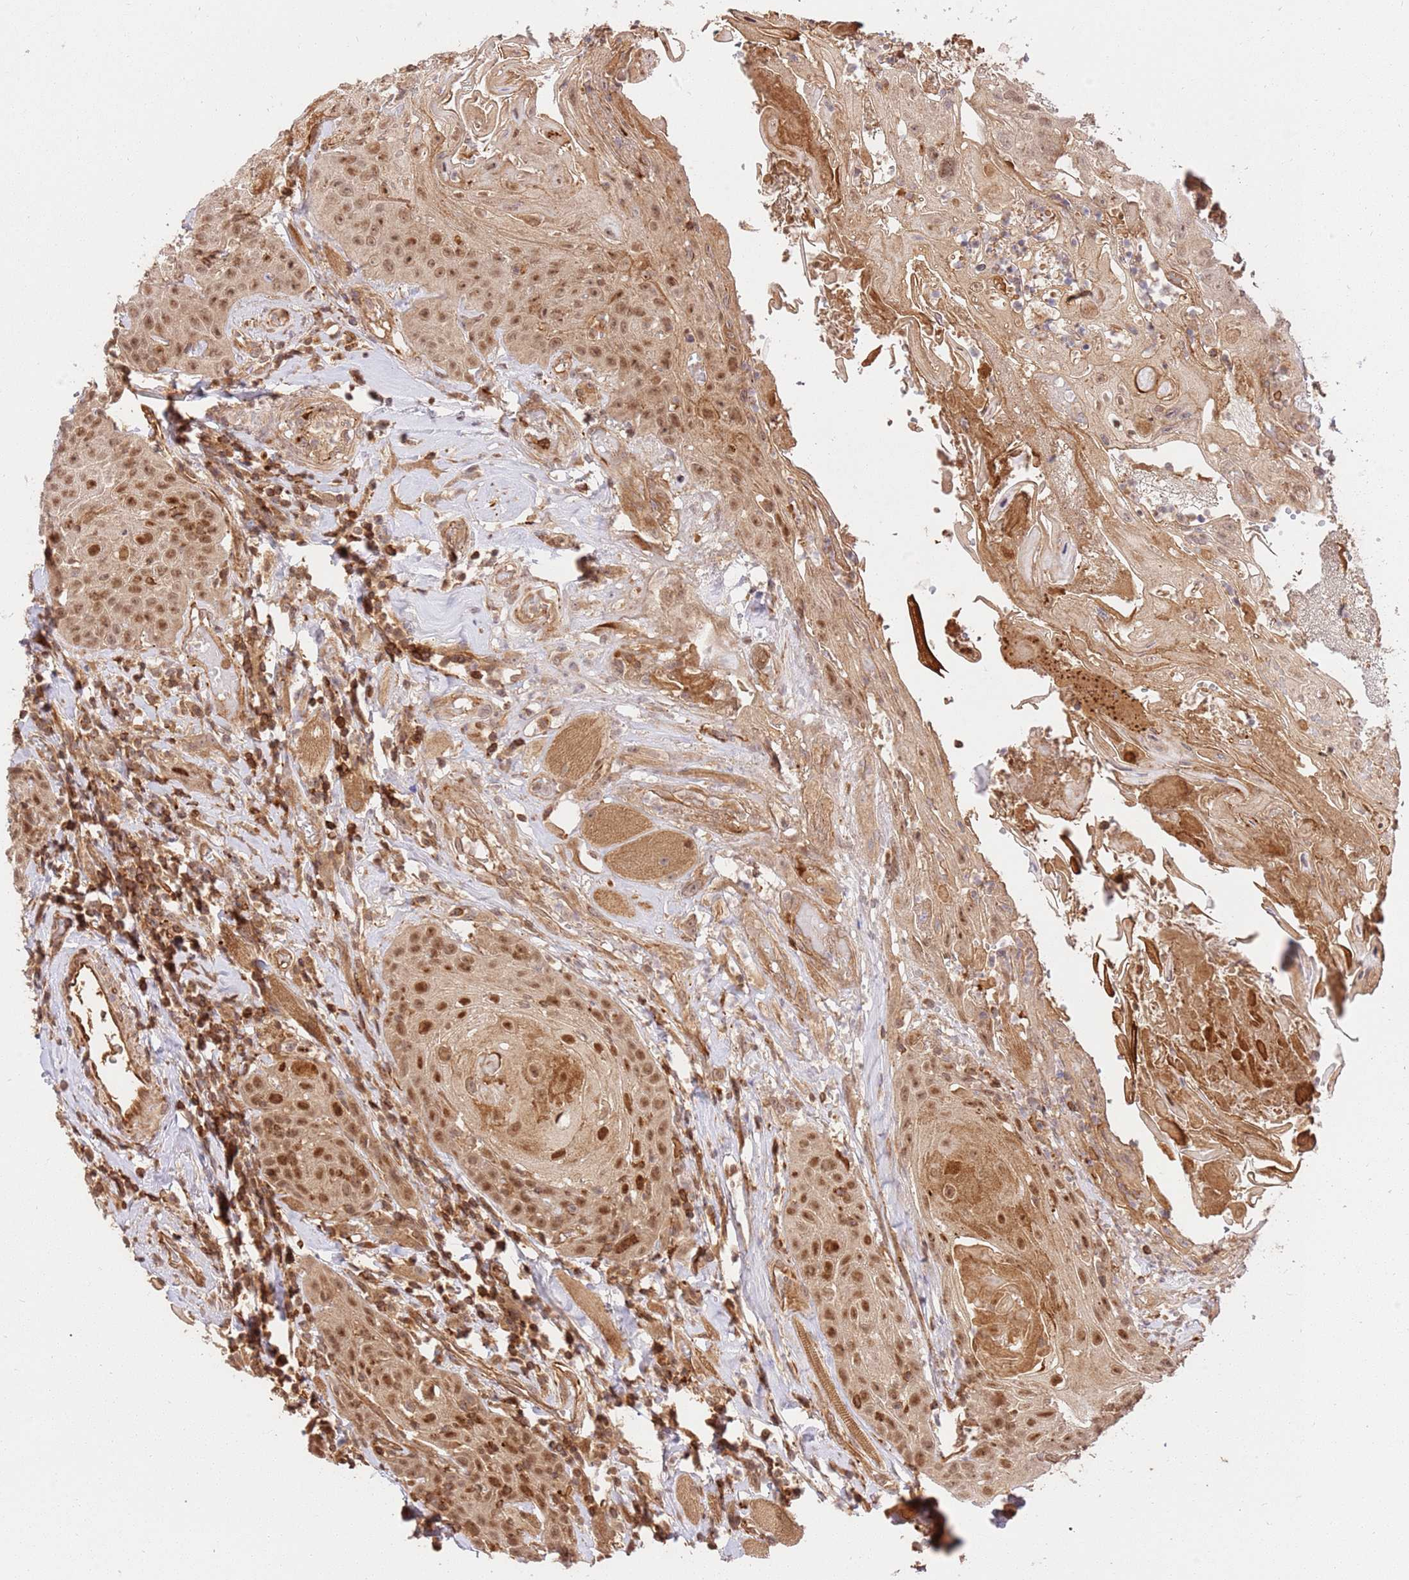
{"staining": {"intensity": "moderate", "quantity": ">75%", "location": "cytoplasmic/membranous,nuclear"}, "tissue": "head and neck cancer", "cell_type": "Tumor cells", "image_type": "cancer", "snomed": [{"axis": "morphology", "description": "Squamous cell carcinoma, NOS"}, {"axis": "topography", "description": "Head-Neck"}], "caption": "An immunohistochemistry histopathology image of neoplastic tissue is shown. Protein staining in brown shows moderate cytoplasmic/membranous and nuclear positivity in head and neck squamous cell carcinoma within tumor cells. The staining was performed using DAB (3,3'-diaminobenzidine), with brown indicating positive protein expression. Nuclei are stained blue with hematoxylin.", "gene": "KATNAL2", "patient": {"sex": "female", "age": 59}}